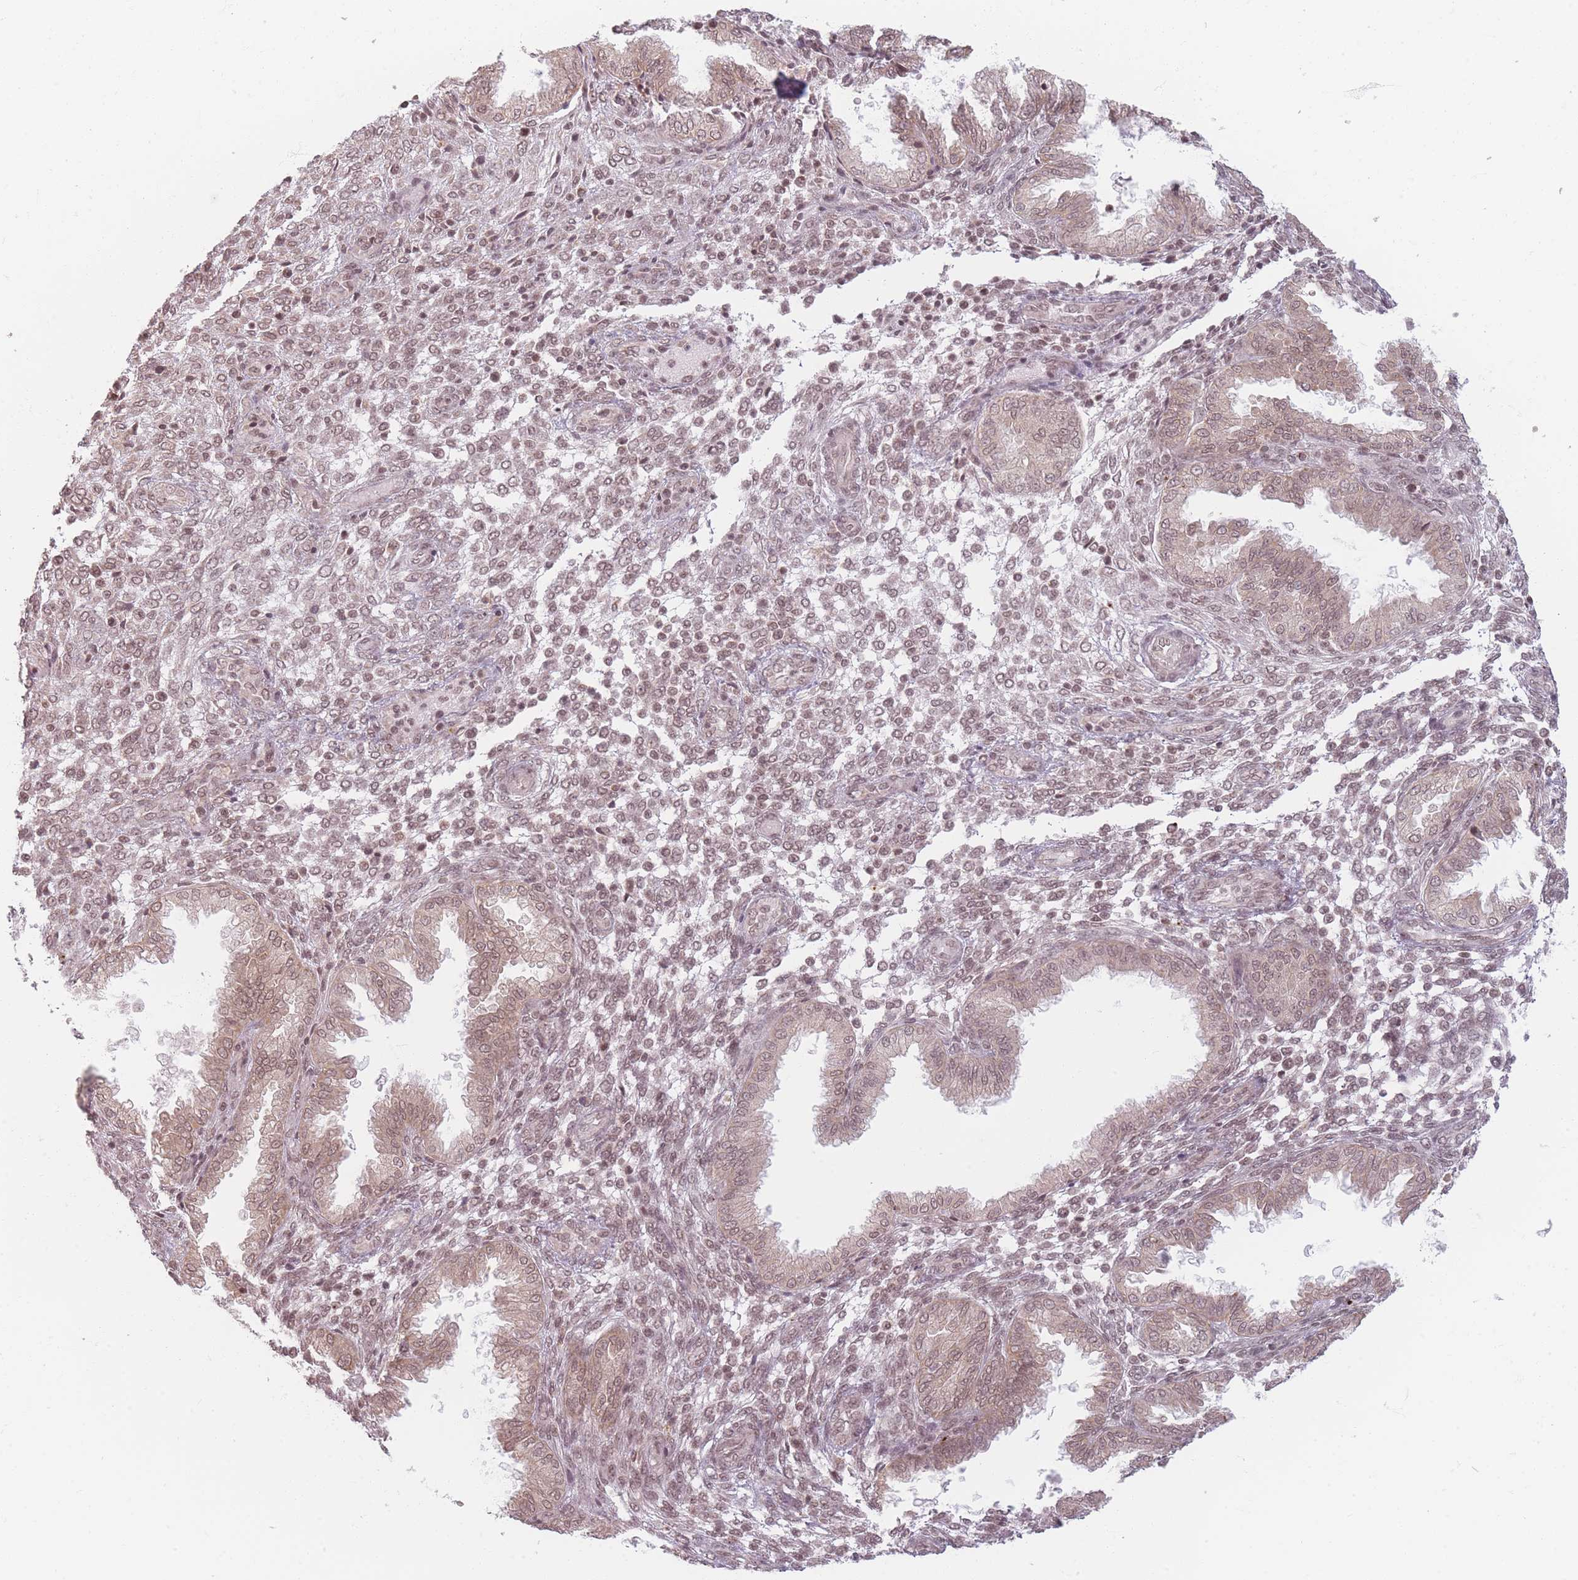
{"staining": {"intensity": "weak", "quantity": ">75%", "location": "nuclear"}, "tissue": "endometrium", "cell_type": "Cells in endometrial stroma", "image_type": "normal", "snomed": [{"axis": "morphology", "description": "Normal tissue, NOS"}, {"axis": "topography", "description": "Endometrium"}], "caption": "This is a photomicrograph of IHC staining of benign endometrium, which shows weak expression in the nuclear of cells in endometrial stroma.", "gene": "SPATA45", "patient": {"sex": "female", "age": 33}}